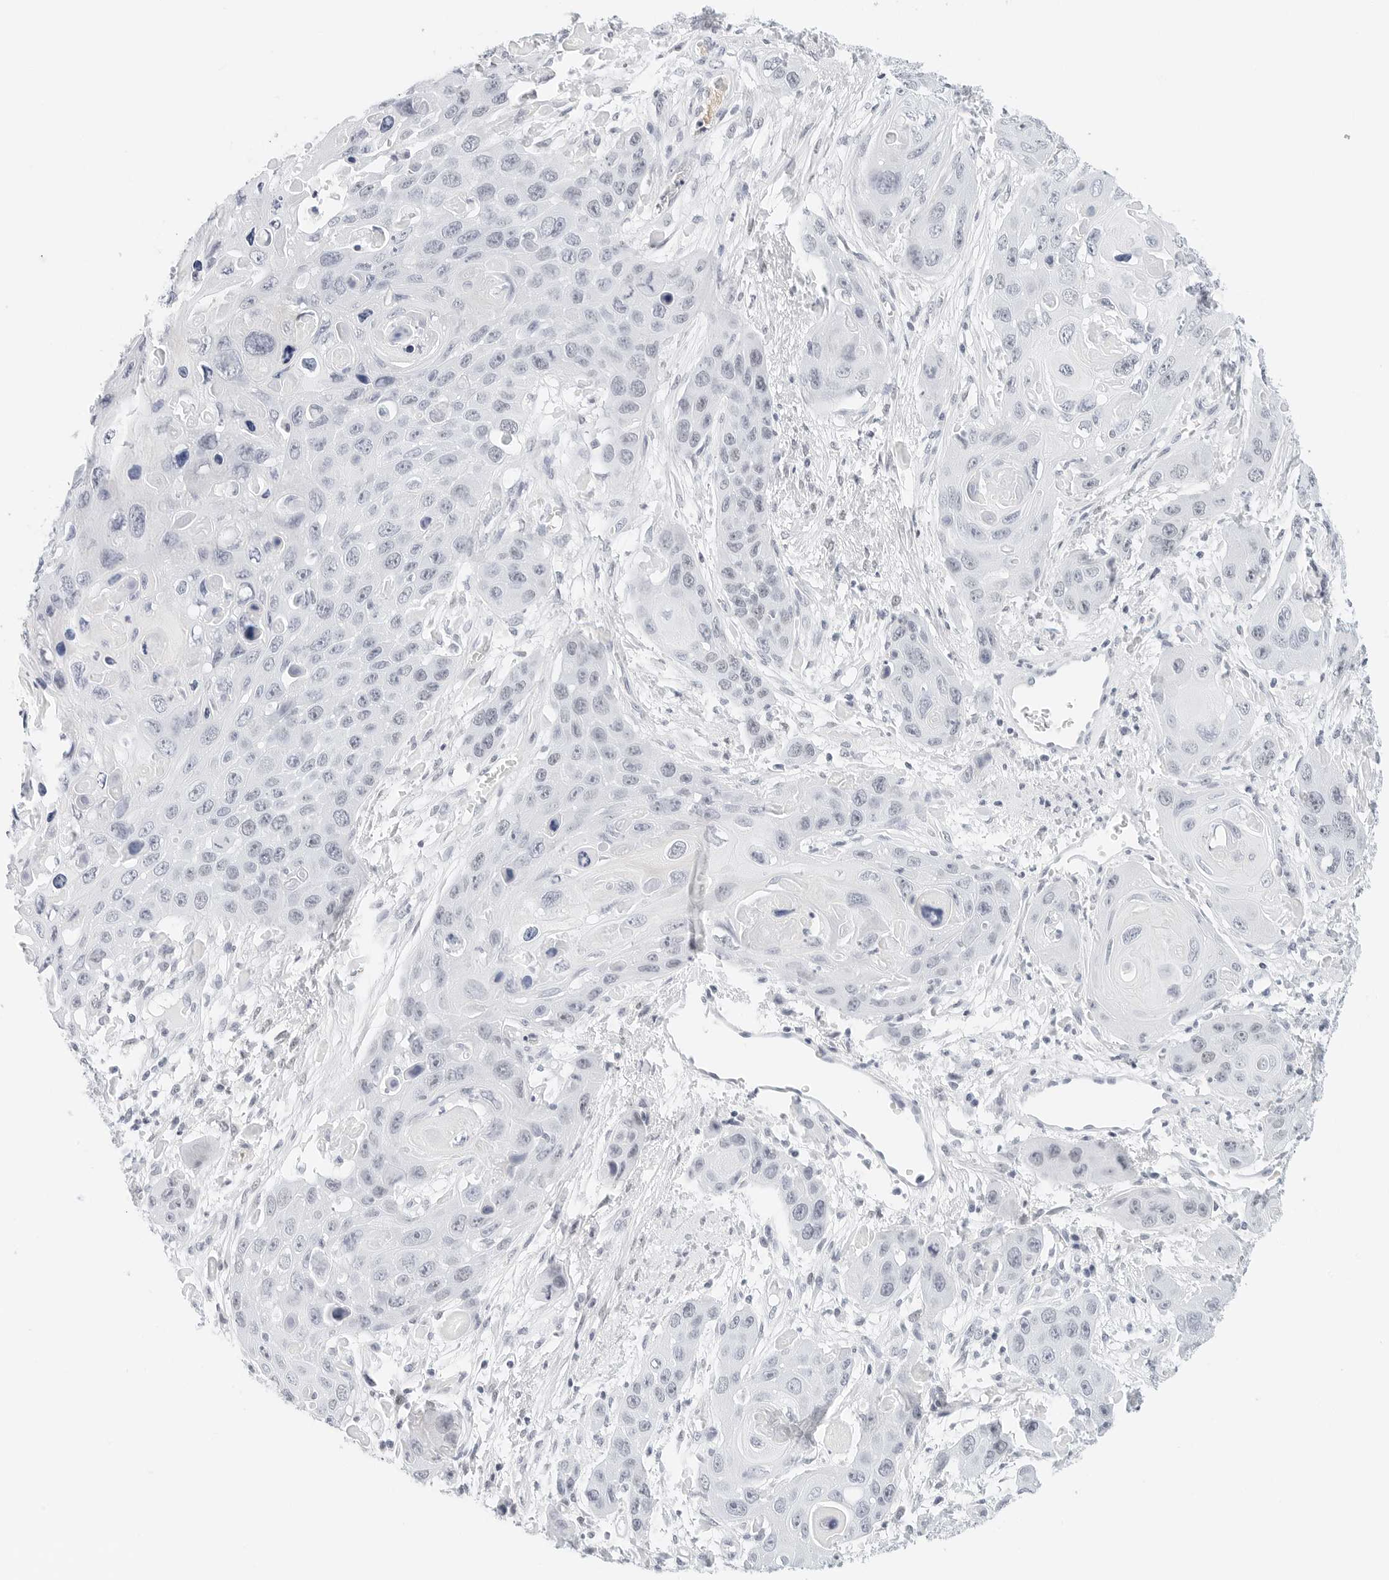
{"staining": {"intensity": "negative", "quantity": "none", "location": "none"}, "tissue": "skin cancer", "cell_type": "Tumor cells", "image_type": "cancer", "snomed": [{"axis": "morphology", "description": "Squamous cell carcinoma, NOS"}, {"axis": "topography", "description": "Skin"}], "caption": "Protein analysis of skin squamous cell carcinoma displays no significant positivity in tumor cells.", "gene": "CD22", "patient": {"sex": "male", "age": 55}}